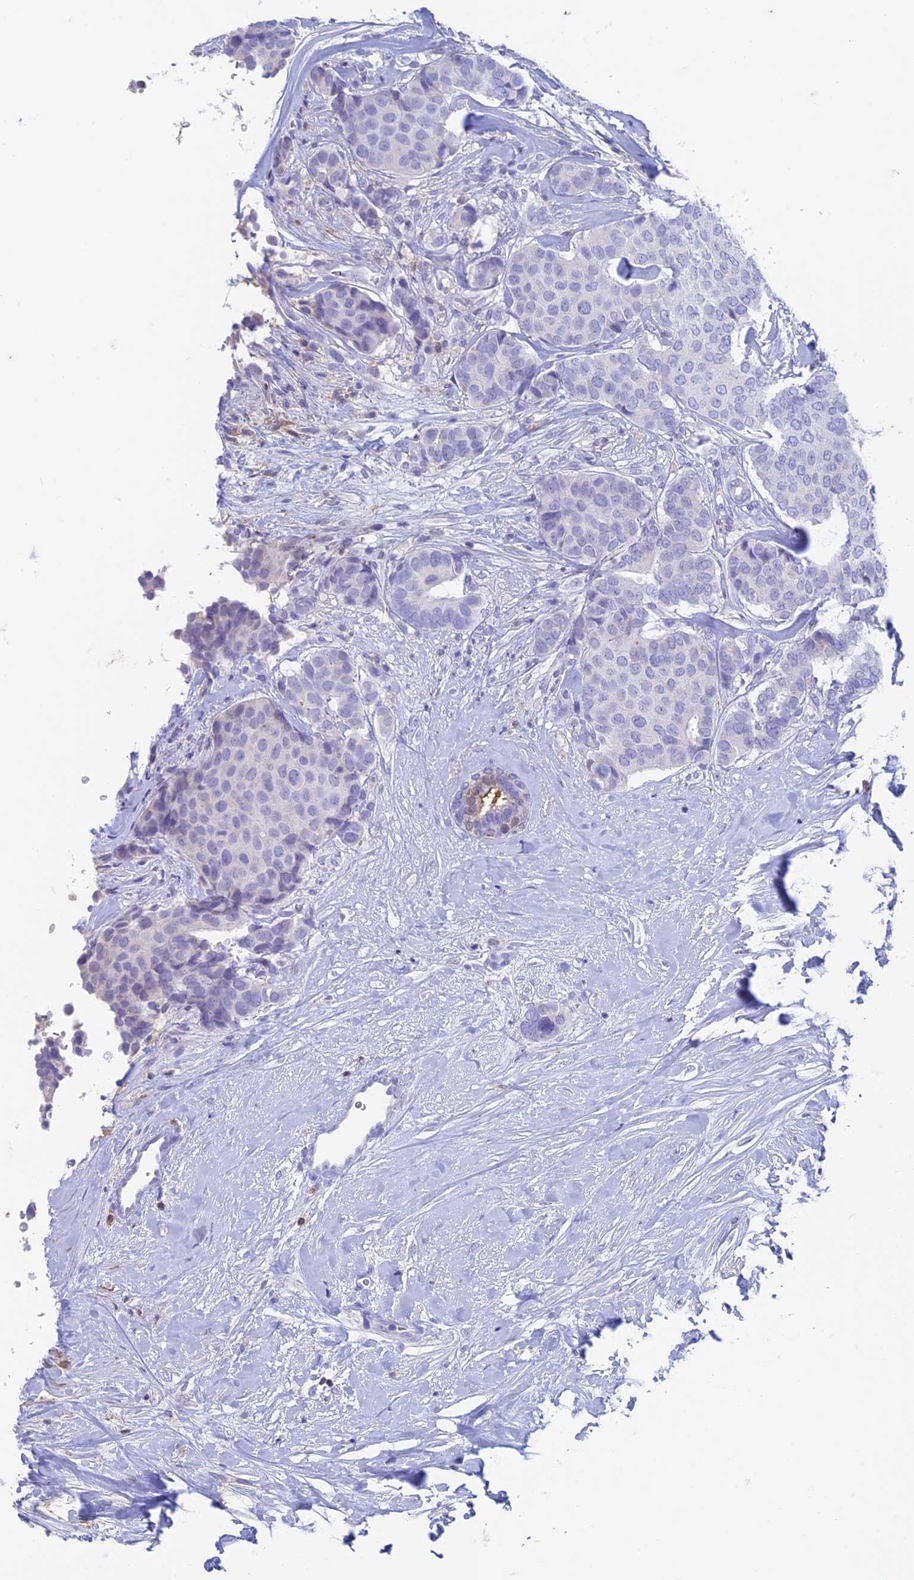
{"staining": {"intensity": "negative", "quantity": "none", "location": "none"}, "tissue": "breast cancer", "cell_type": "Tumor cells", "image_type": "cancer", "snomed": [{"axis": "morphology", "description": "Duct carcinoma"}, {"axis": "topography", "description": "Breast"}], "caption": "Immunohistochemistry micrograph of neoplastic tissue: breast infiltrating ductal carcinoma stained with DAB (3,3'-diaminobenzidine) displays no significant protein staining in tumor cells.", "gene": "FGF7", "patient": {"sex": "female", "age": 75}}